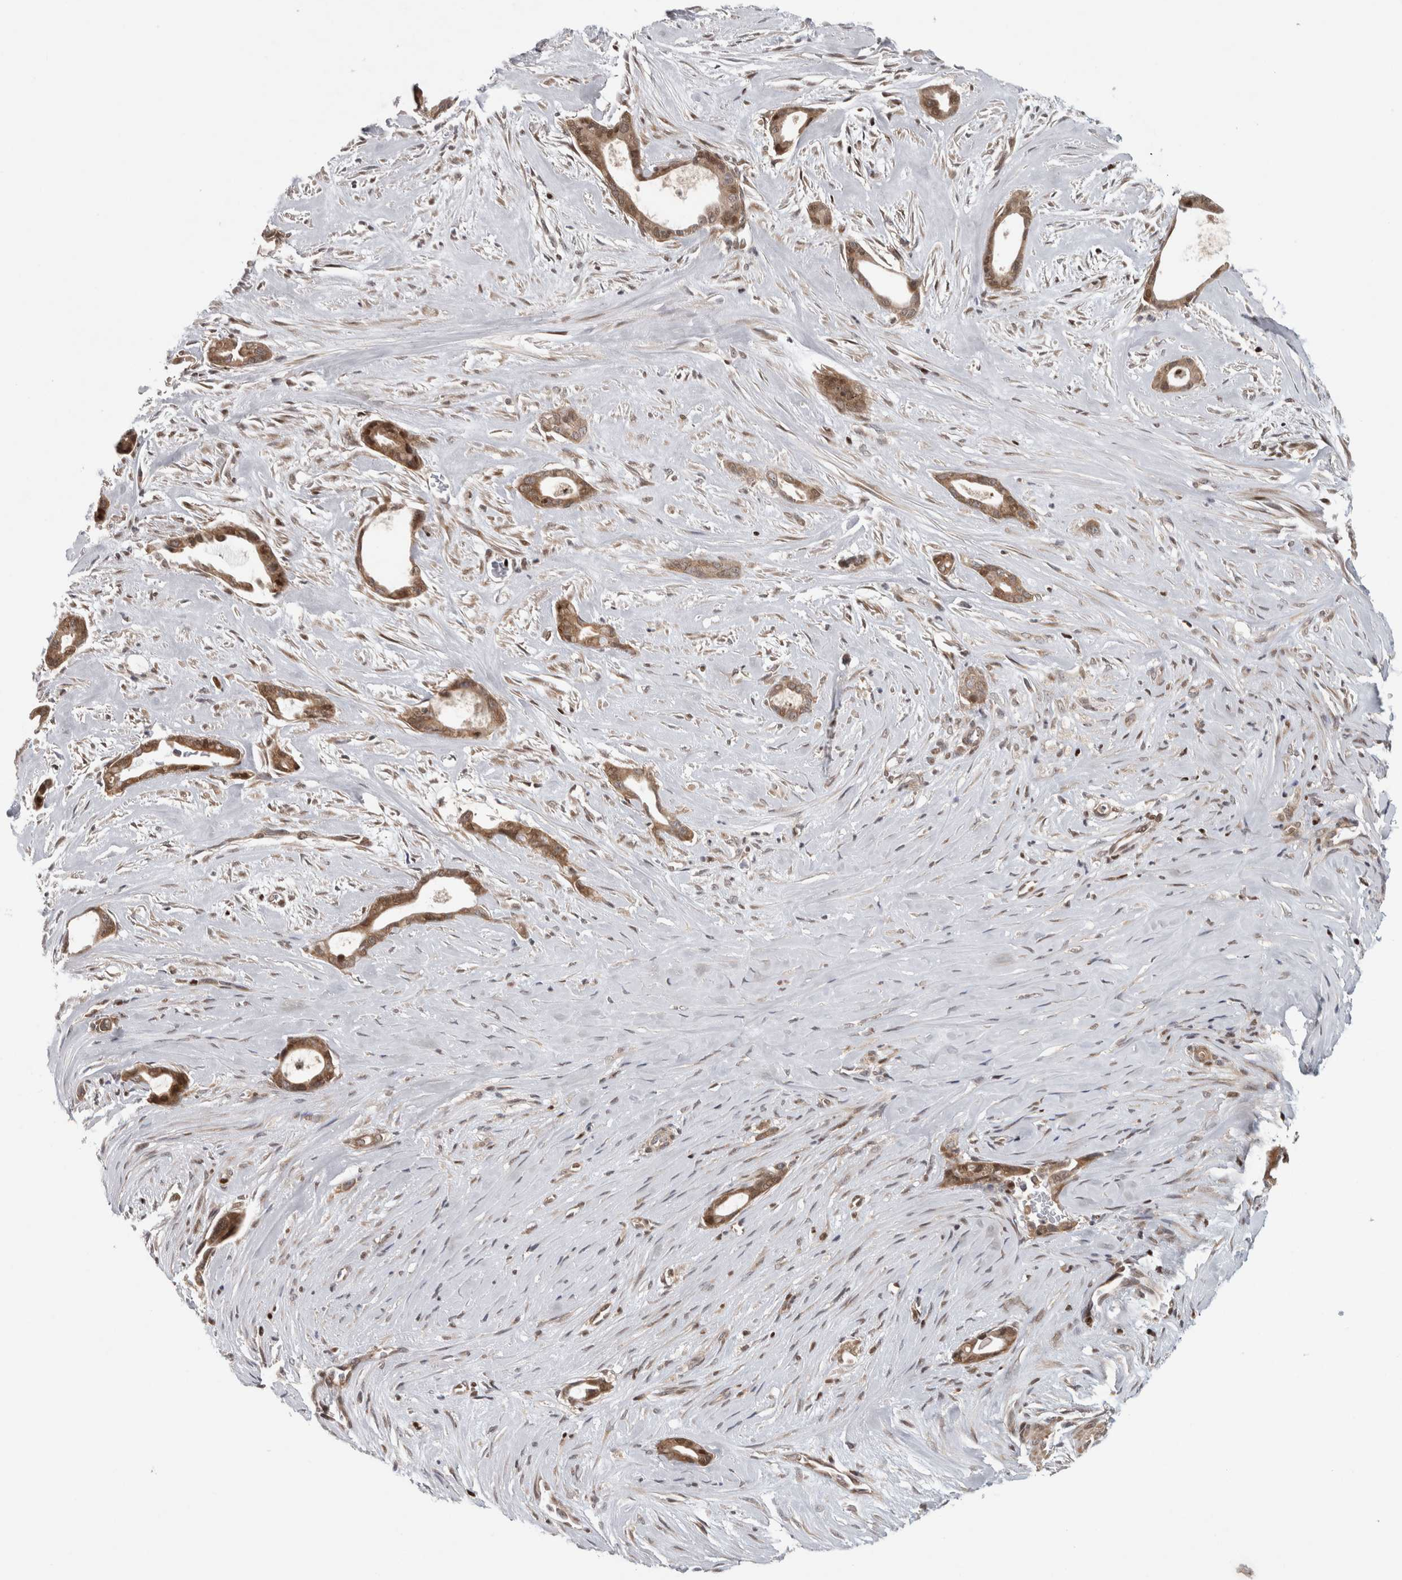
{"staining": {"intensity": "moderate", "quantity": ">75%", "location": "cytoplasmic/membranous,nuclear"}, "tissue": "liver cancer", "cell_type": "Tumor cells", "image_type": "cancer", "snomed": [{"axis": "morphology", "description": "Cholangiocarcinoma"}, {"axis": "topography", "description": "Liver"}], "caption": "Immunohistochemistry (IHC) of liver cancer reveals medium levels of moderate cytoplasmic/membranous and nuclear staining in about >75% of tumor cells.", "gene": "KDM8", "patient": {"sex": "female", "age": 55}}